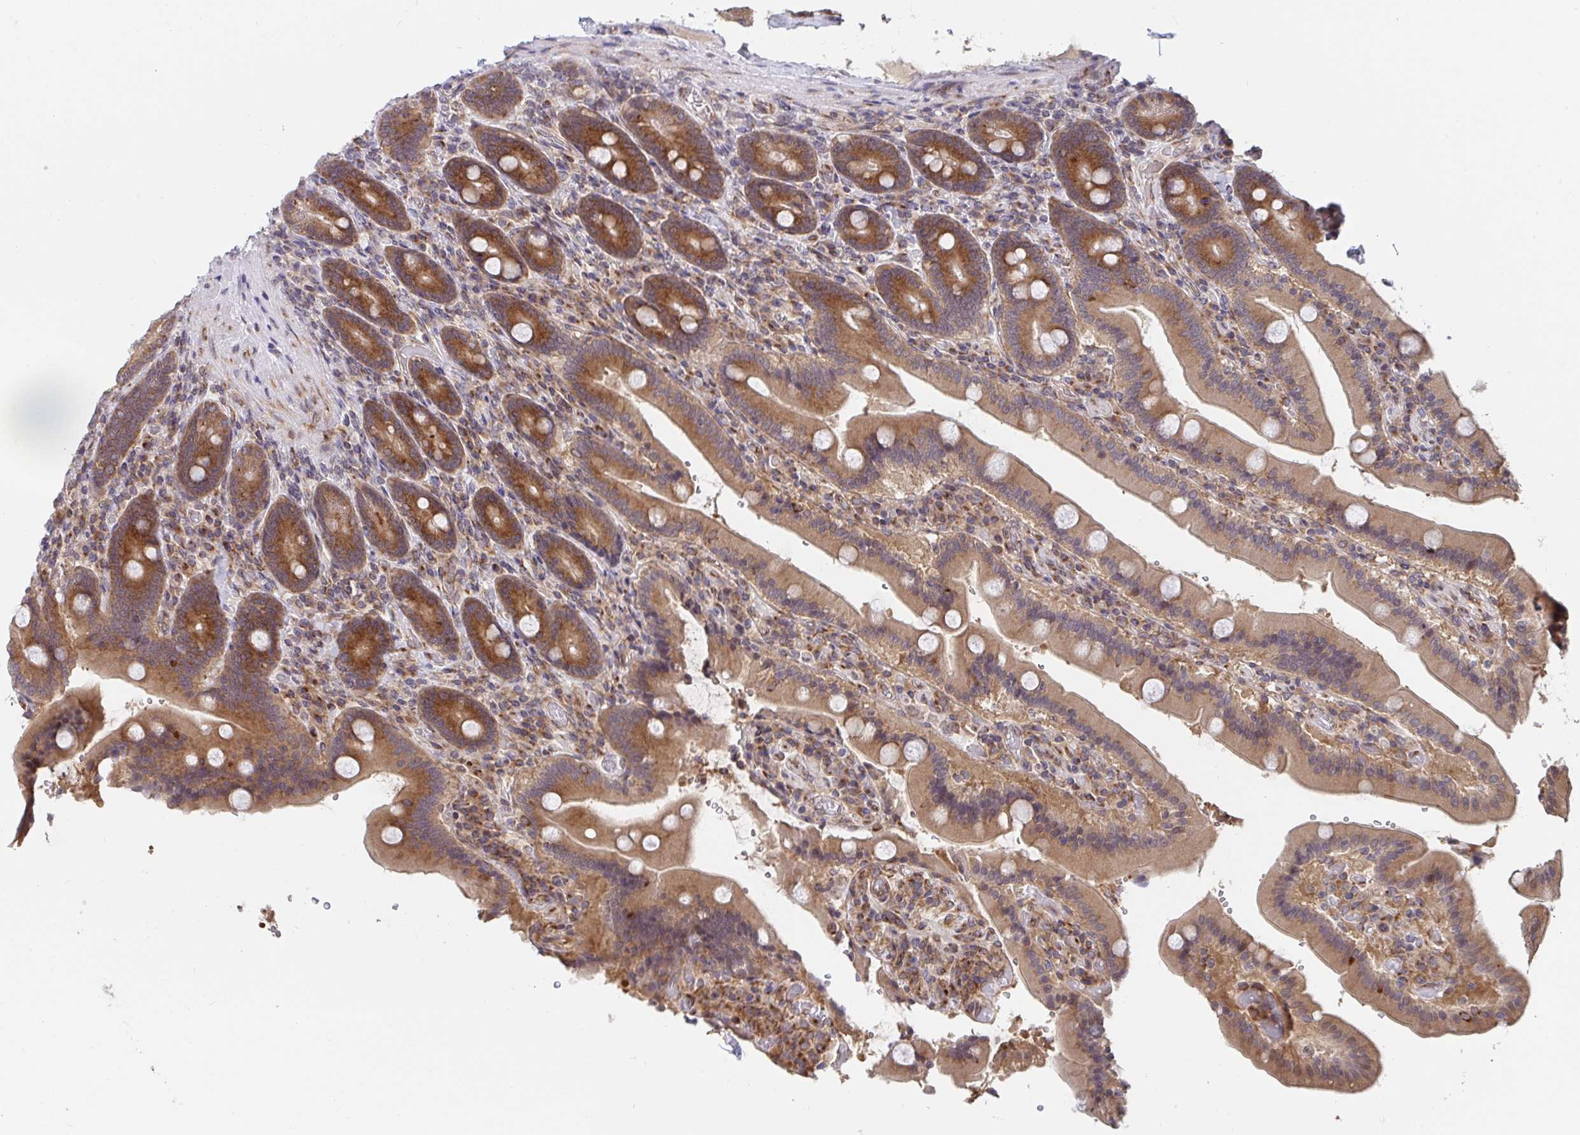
{"staining": {"intensity": "moderate", "quantity": ">75%", "location": "cytoplasmic/membranous"}, "tissue": "duodenum", "cell_type": "Glandular cells", "image_type": "normal", "snomed": [{"axis": "morphology", "description": "Normal tissue, NOS"}, {"axis": "topography", "description": "Duodenum"}], "caption": "Immunohistochemical staining of unremarkable duodenum exhibits moderate cytoplasmic/membranous protein staining in approximately >75% of glandular cells.", "gene": "ATP5MJ", "patient": {"sex": "female", "age": 62}}